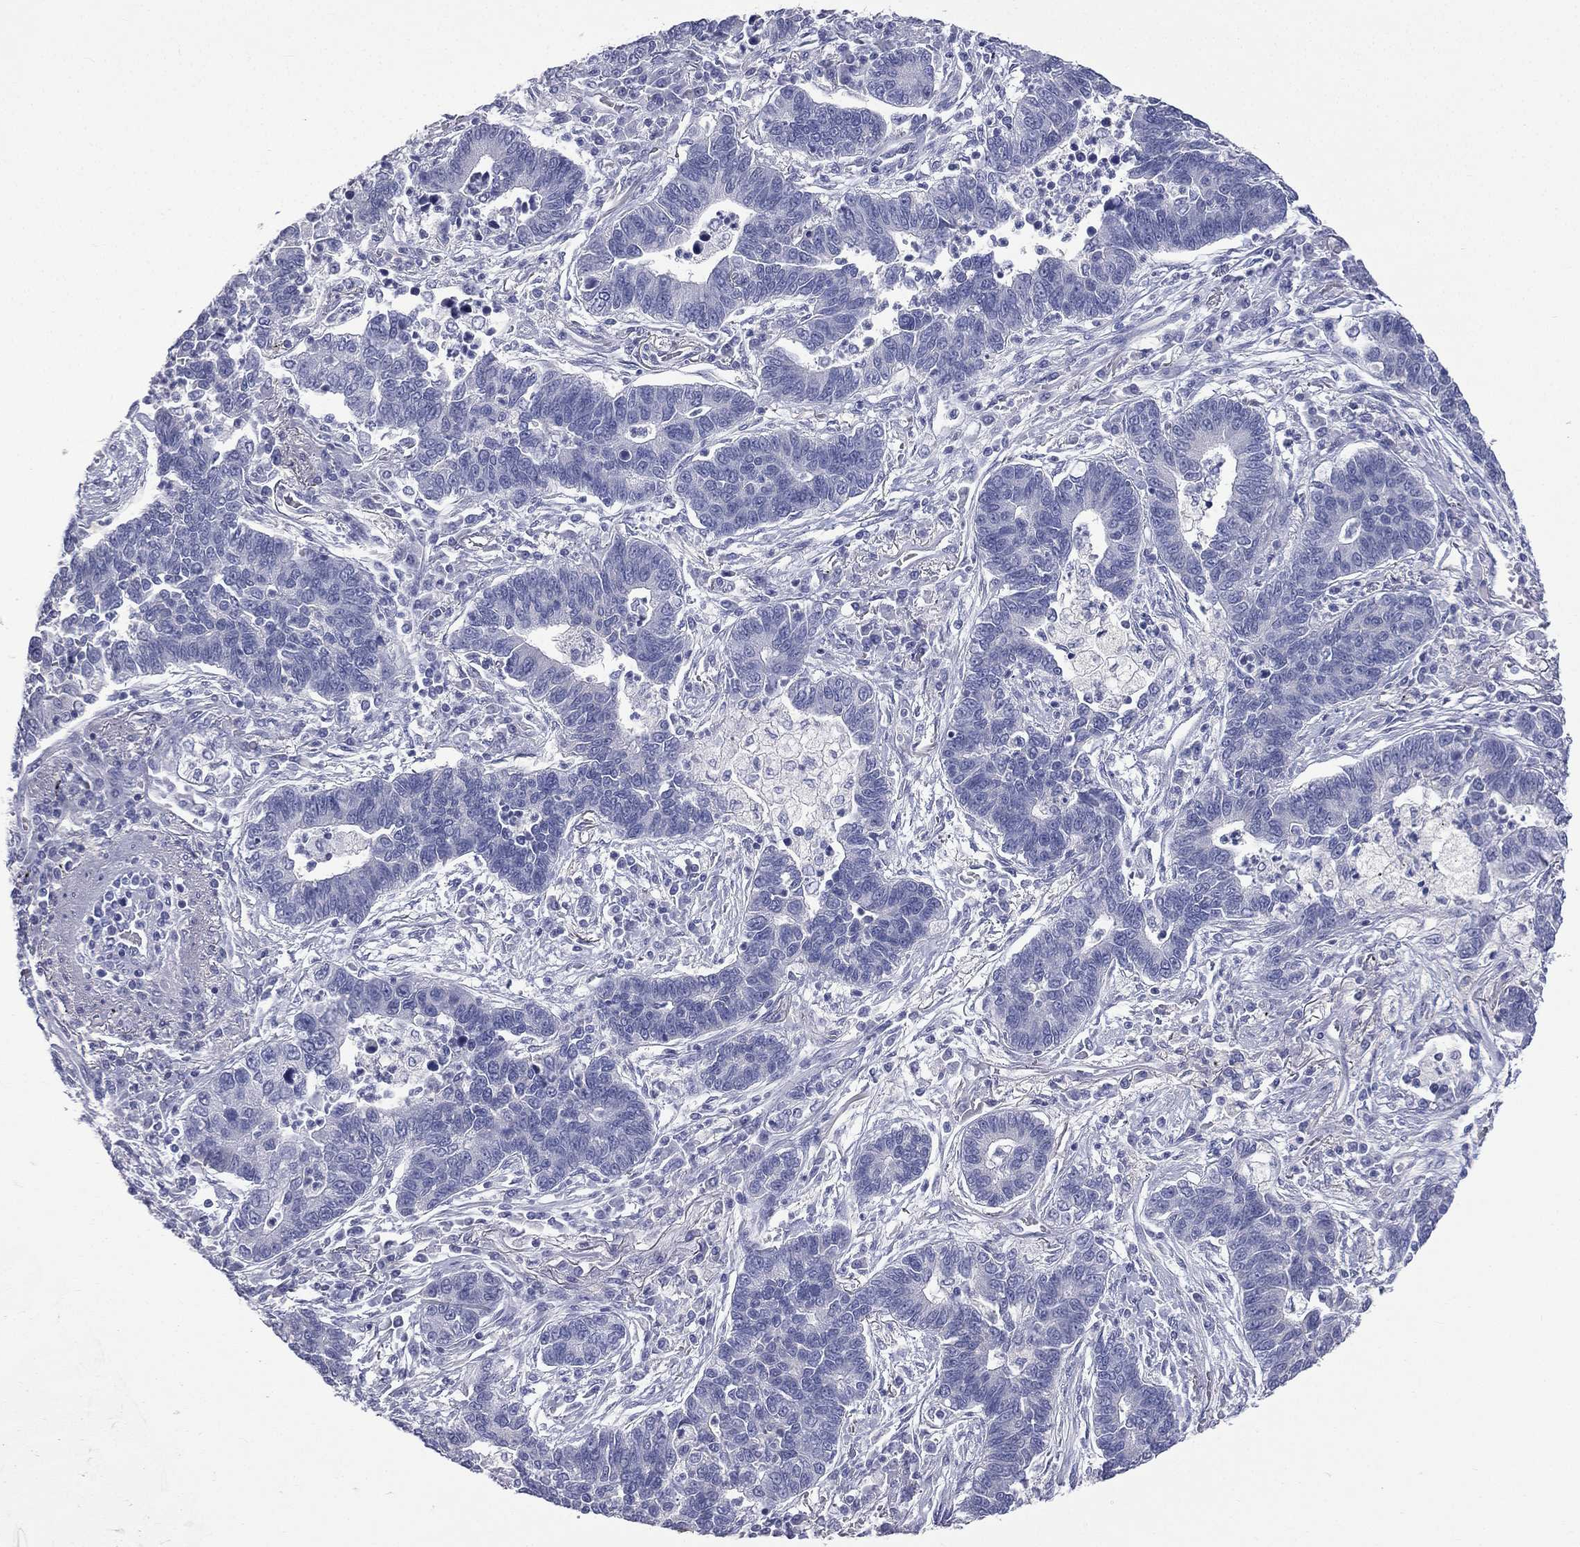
{"staining": {"intensity": "negative", "quantity": "none", "location": "none"}, "tissue": "lung cancer", "cell_type": "Tumor cells", "image_type": "cancer", "snomed": [{"axis": "morphology", "description": "Adenocarcinoma, NOS"}, {"axis": "topography", "description": "Lung"}], "caption": "A high-resolution photomicrograph shows immunohistochemistry (IHC) staining of lung cancer (adenocarcinoma), which shows no significant expression in tumor cells.", "gene": "CES2", "patient": {"sex": "female", "age": 57}}